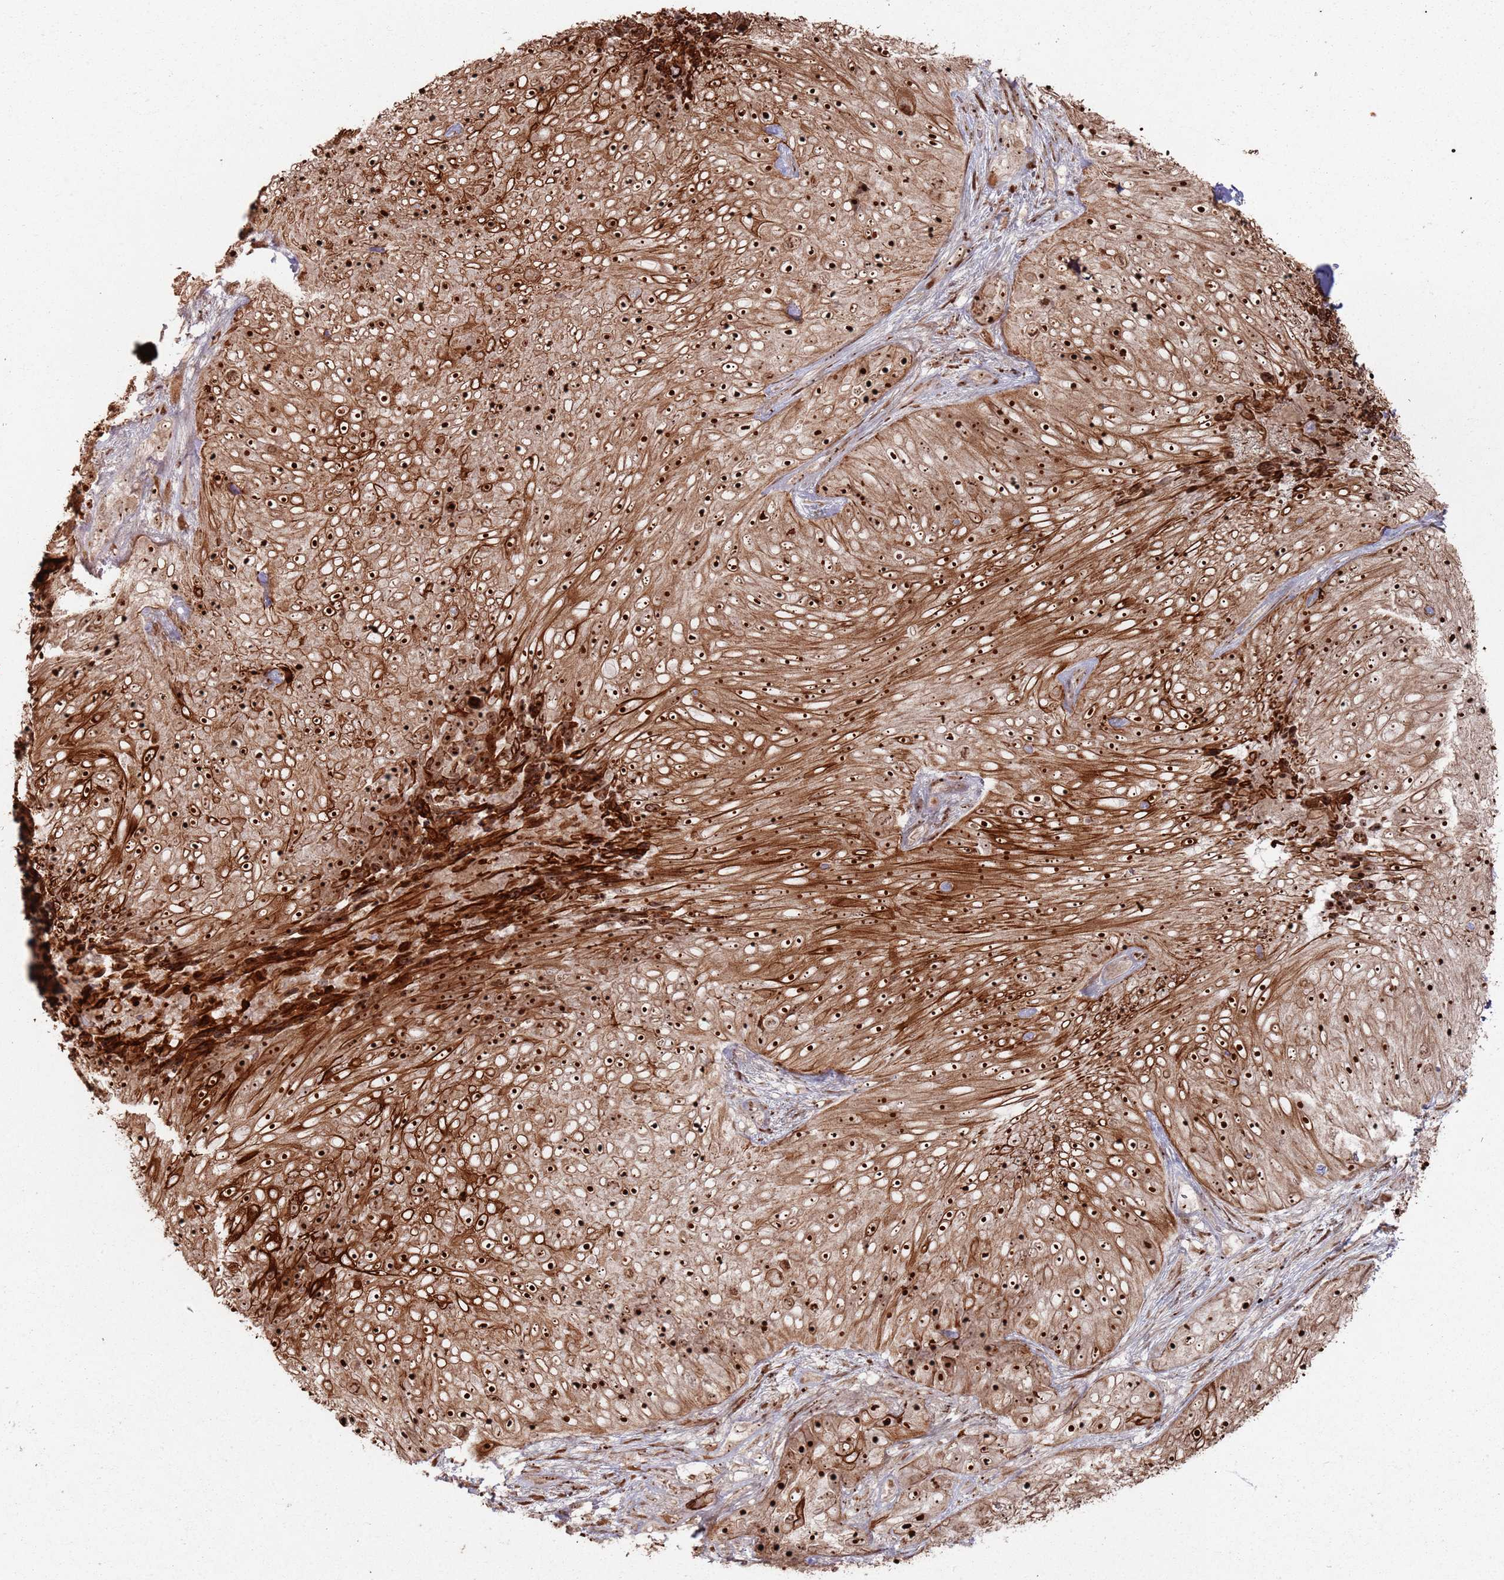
{"staining": {"intensity": "strong", "quantity": ">75%", "location": "cytoplasmic/membranous,nuclear"}, "tissue": "skin cancer", "cell_type": "Tumor cells", "image_type": "cancer", "snomed": [{"axis": "morphology", "description": "Squamous cell carcinoma, NOS"}, {"axis": "topography", "description": "Skin"}], "caption": "IHC (DAB (3,3'-diaminobenzidine)) staining of human skin cancer (squamous cell carcinoma) reveals strong cytoplasmic/membranous and nuclear protein expression in about >75% of tumor cells. The protein is stained brown, and the nuclei are stained in blue (DAB (3,3'-diaminobenzidine) IHC with brightfield microscopy, high magnification).", "gene": "UTP11", "patient": {"sex": "female", "age": 87}}